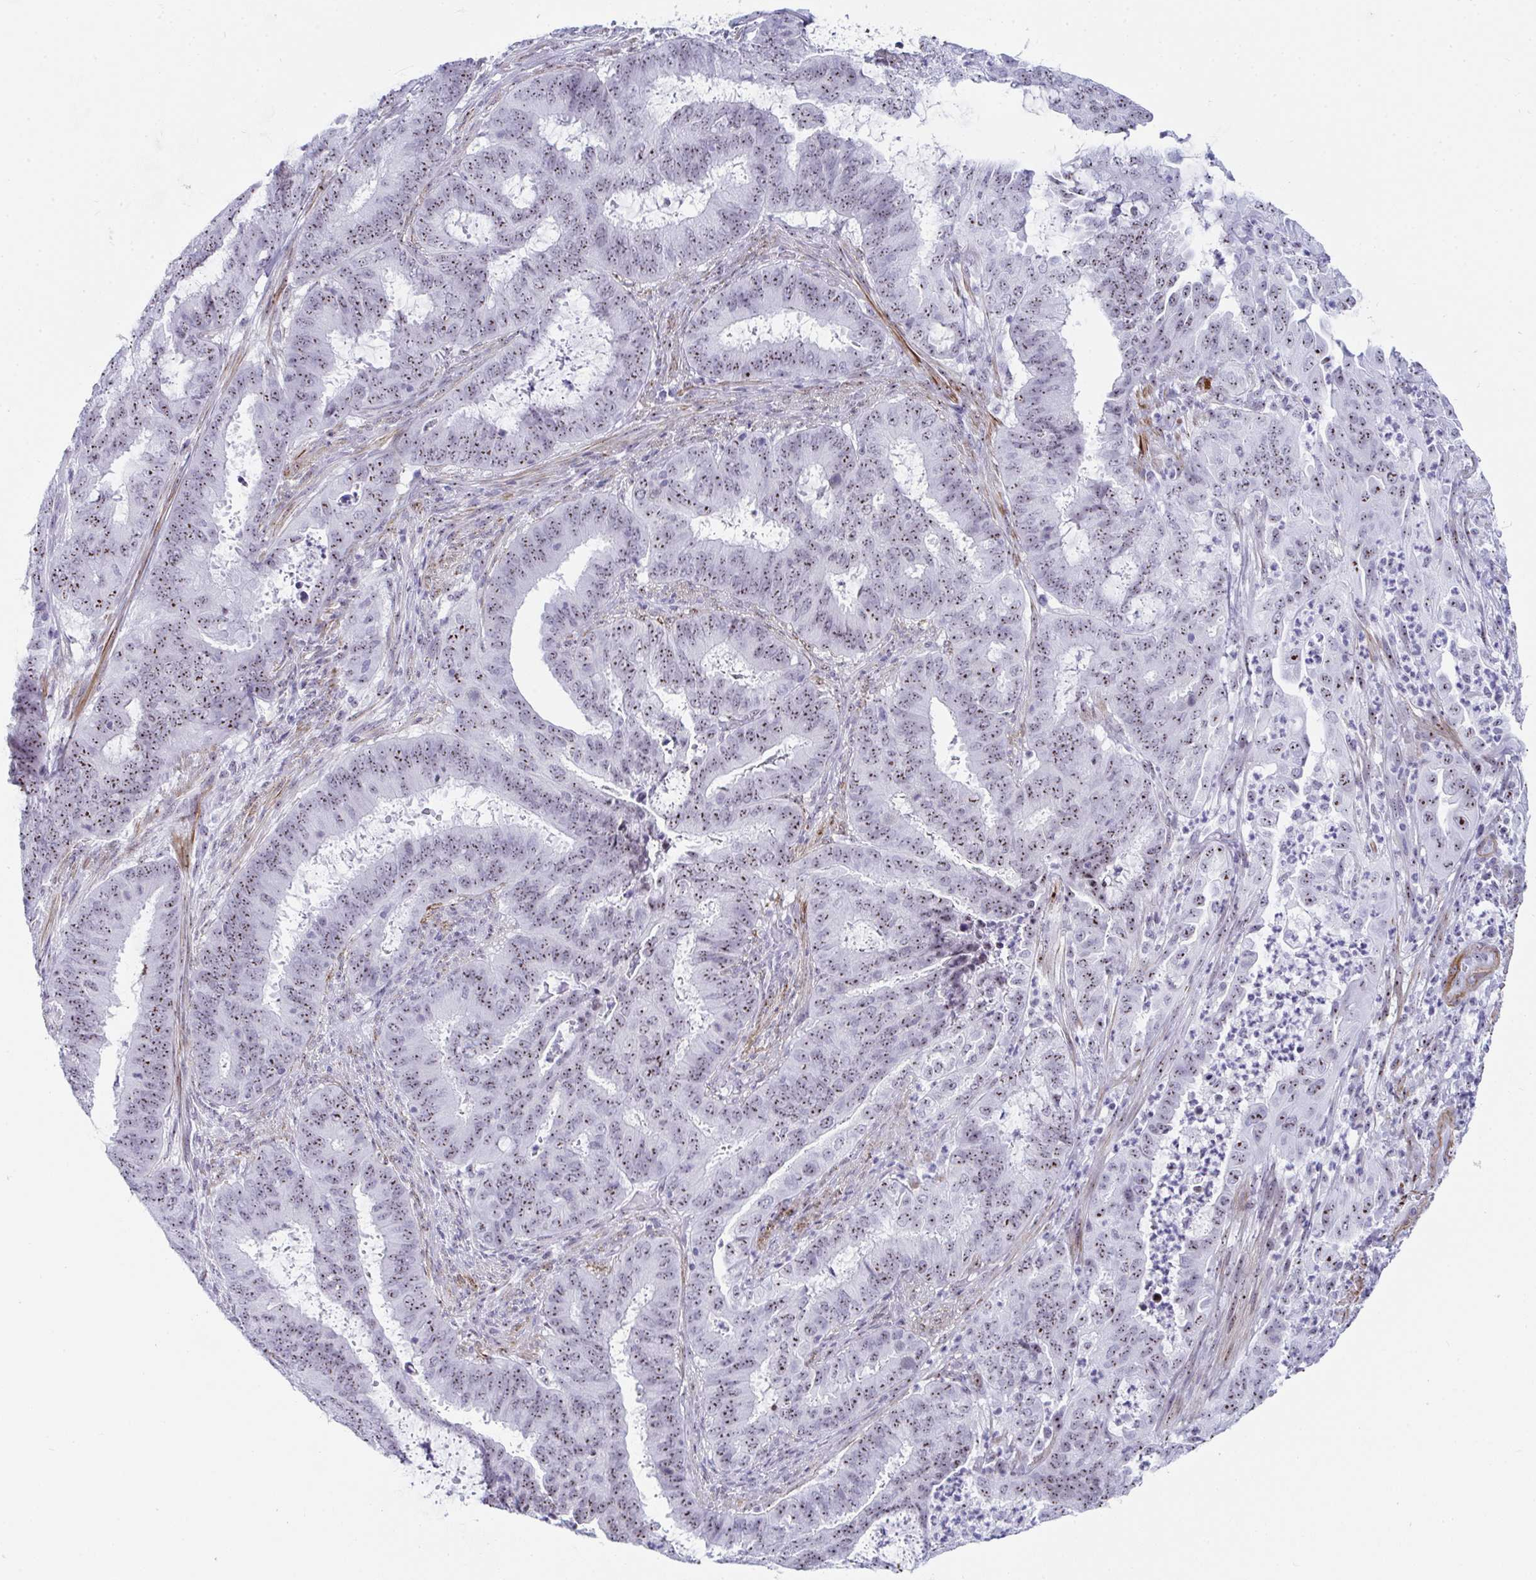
{"staining": {"intensity": "moderate", "quantity": ">75%", "location": "nuclear"}, "tissue": "endometrial cancer", "cell_type": "Tumor cells", "image_type": "cancer", "snomed": [{"axis": "morphology", "description": "Adenocarcinoma, NOS"}, {"axis": "topography", "description": "Endometrium"}], "caption": "Adenocarcinoma (endometrial) stained with DAB (3,3'-diaminobenzidine) immunohistochemistry reveals medium levels of moderate nuclear positivity in approximately >75% of tumor cells.", "gene": "NOP10", "patient": {"sex": "female", "age": 51}}